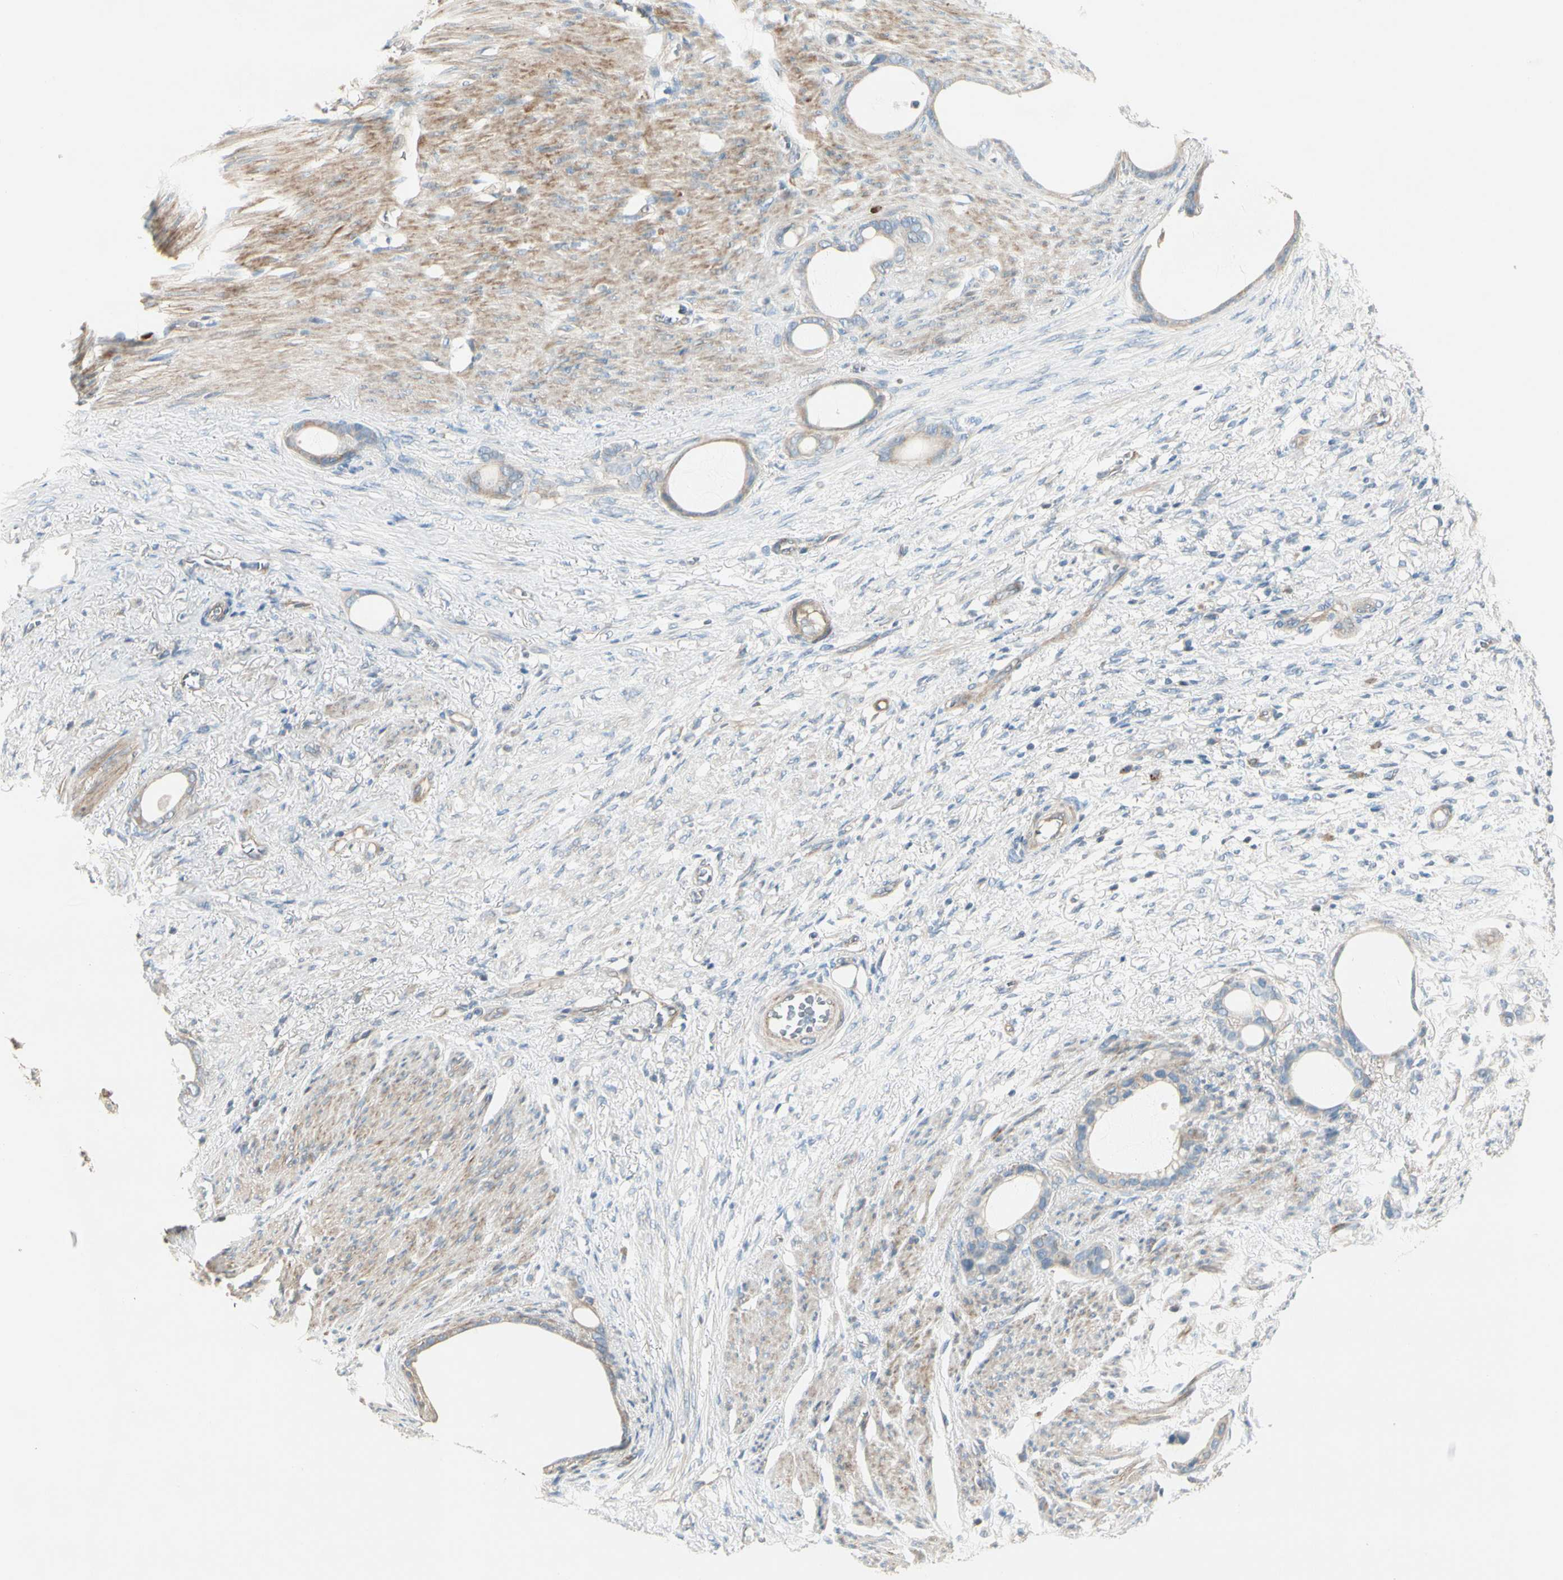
{"staining": {"intensity": "weak", "quantity": "25%-75%", "location": "cytoplasmic/membranous"}, "tissue": "stomach cancer", "cell_type": "Tumor cells", "image_type": "cancer", "snomed": [{"axis": "morphology", "description": "Adenocarcinoma, NOS"}, {"axis": "topography", "description": "Stomach"}], "caption": "Approximately 25%-75% of tumor cells in stomach adenocarcinoma display weak cytoplasmic/membranous protein expression as visualized by brown immunohistochemical staining.", "gene": "ADGRA3", "patient": {"sex": "female", "age": 75}}